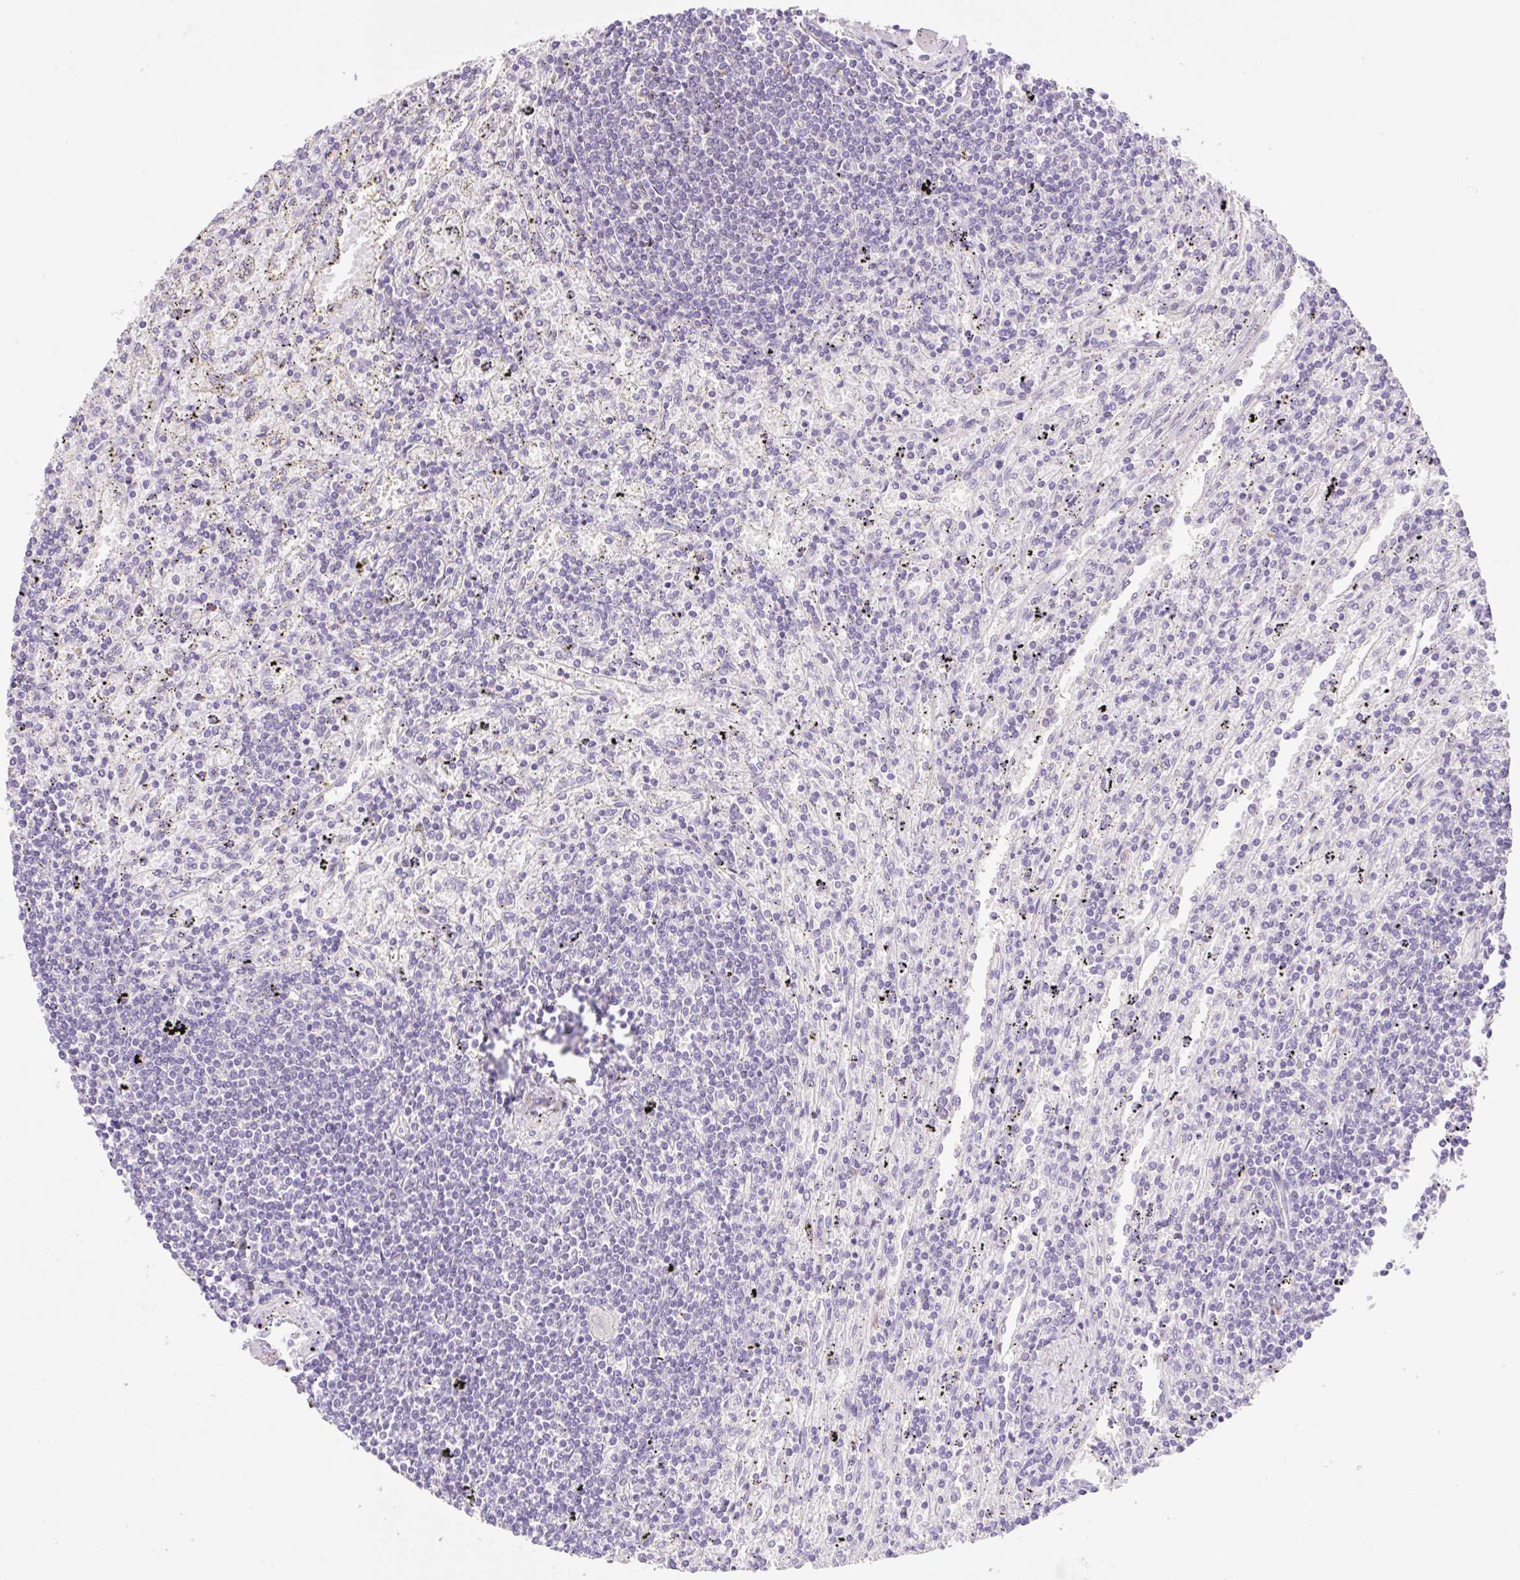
{"staining": {"intensity": "negative", "quantity": "none", "location": "none"}, "tissue": "lymphoma", "cell_type": "Tumor cells", "image_type": "cancer", "snomed": [{"axis": "morphology", "description": "Malignant lymphoma, non-Hodgkin's type, Low grade"}, {"axis": "topography", "description": "Spleen"}], "caption": "This is an IHC histopathology image of malignant lymphoma, non-Hodgkin's type (low-grade). There is no expression in tumor cells.", "gene": "CELF6", "patient": {"sex": "male", "age": 76}}